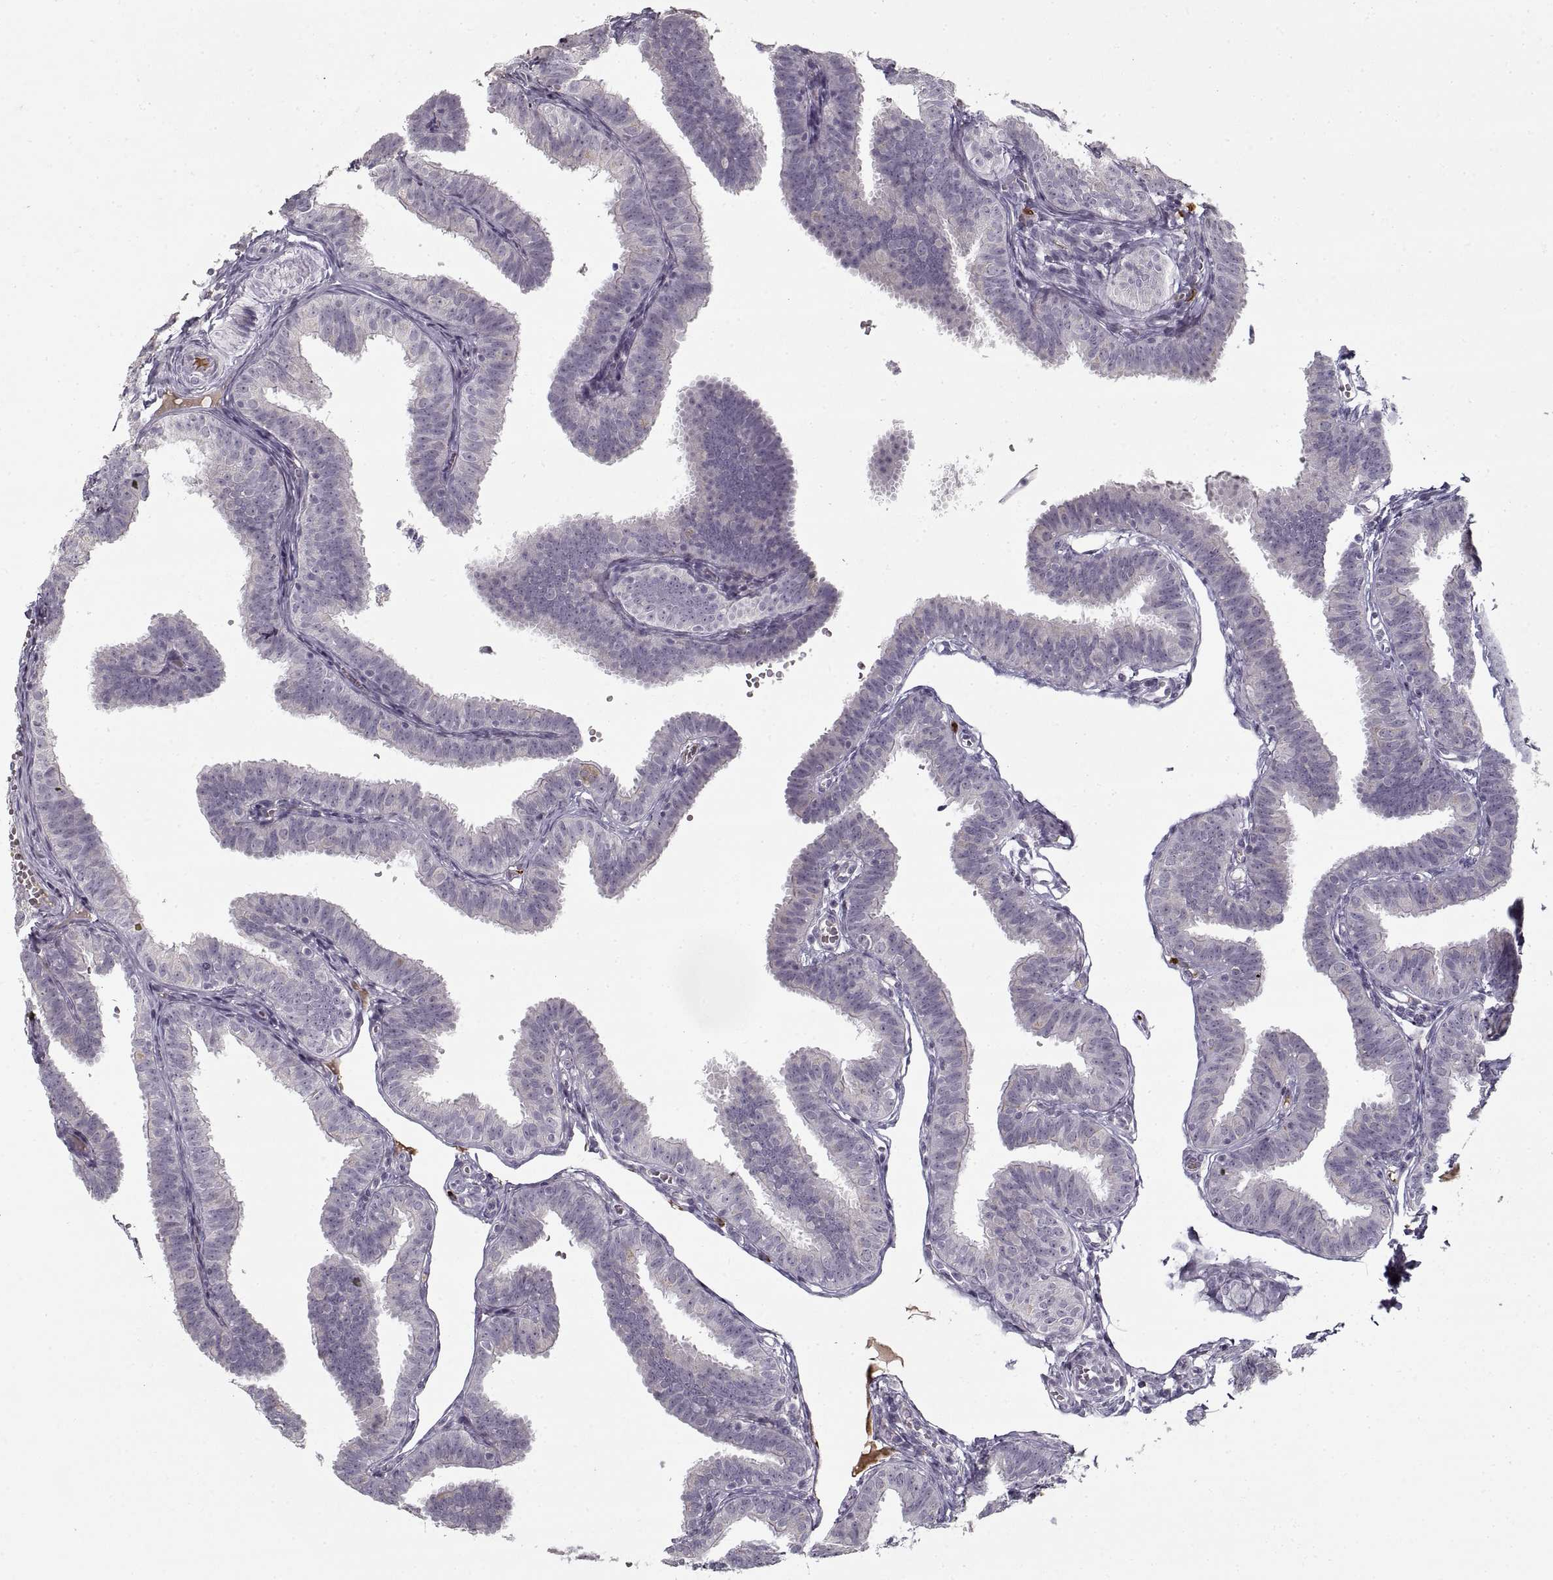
{"staining": {"intensity": "negative", "quantity": "none", "location": "none"}, "tissue": "fallopian tube", "cell_type": "Glandular cells", "image_type": "normal", "snomed": [{"axis": "morphology", "description": "Normal tissue, NOS"}, {"axis": "topography", "description": "Fallopian tube"}], "caption": "A high-resolution image shows IHC staining of normal fallopian tube, which reveals no significant staining in glandular cells. The staining was performed using DAB (3,3'-diaminobenzidine) to visualize the protein expression in brown, while the nuclei were stained in blue with hematoxylin (Magnification: 20x).", "gene": "GAD2", "patient": {"sex": "female", "age": 25}}